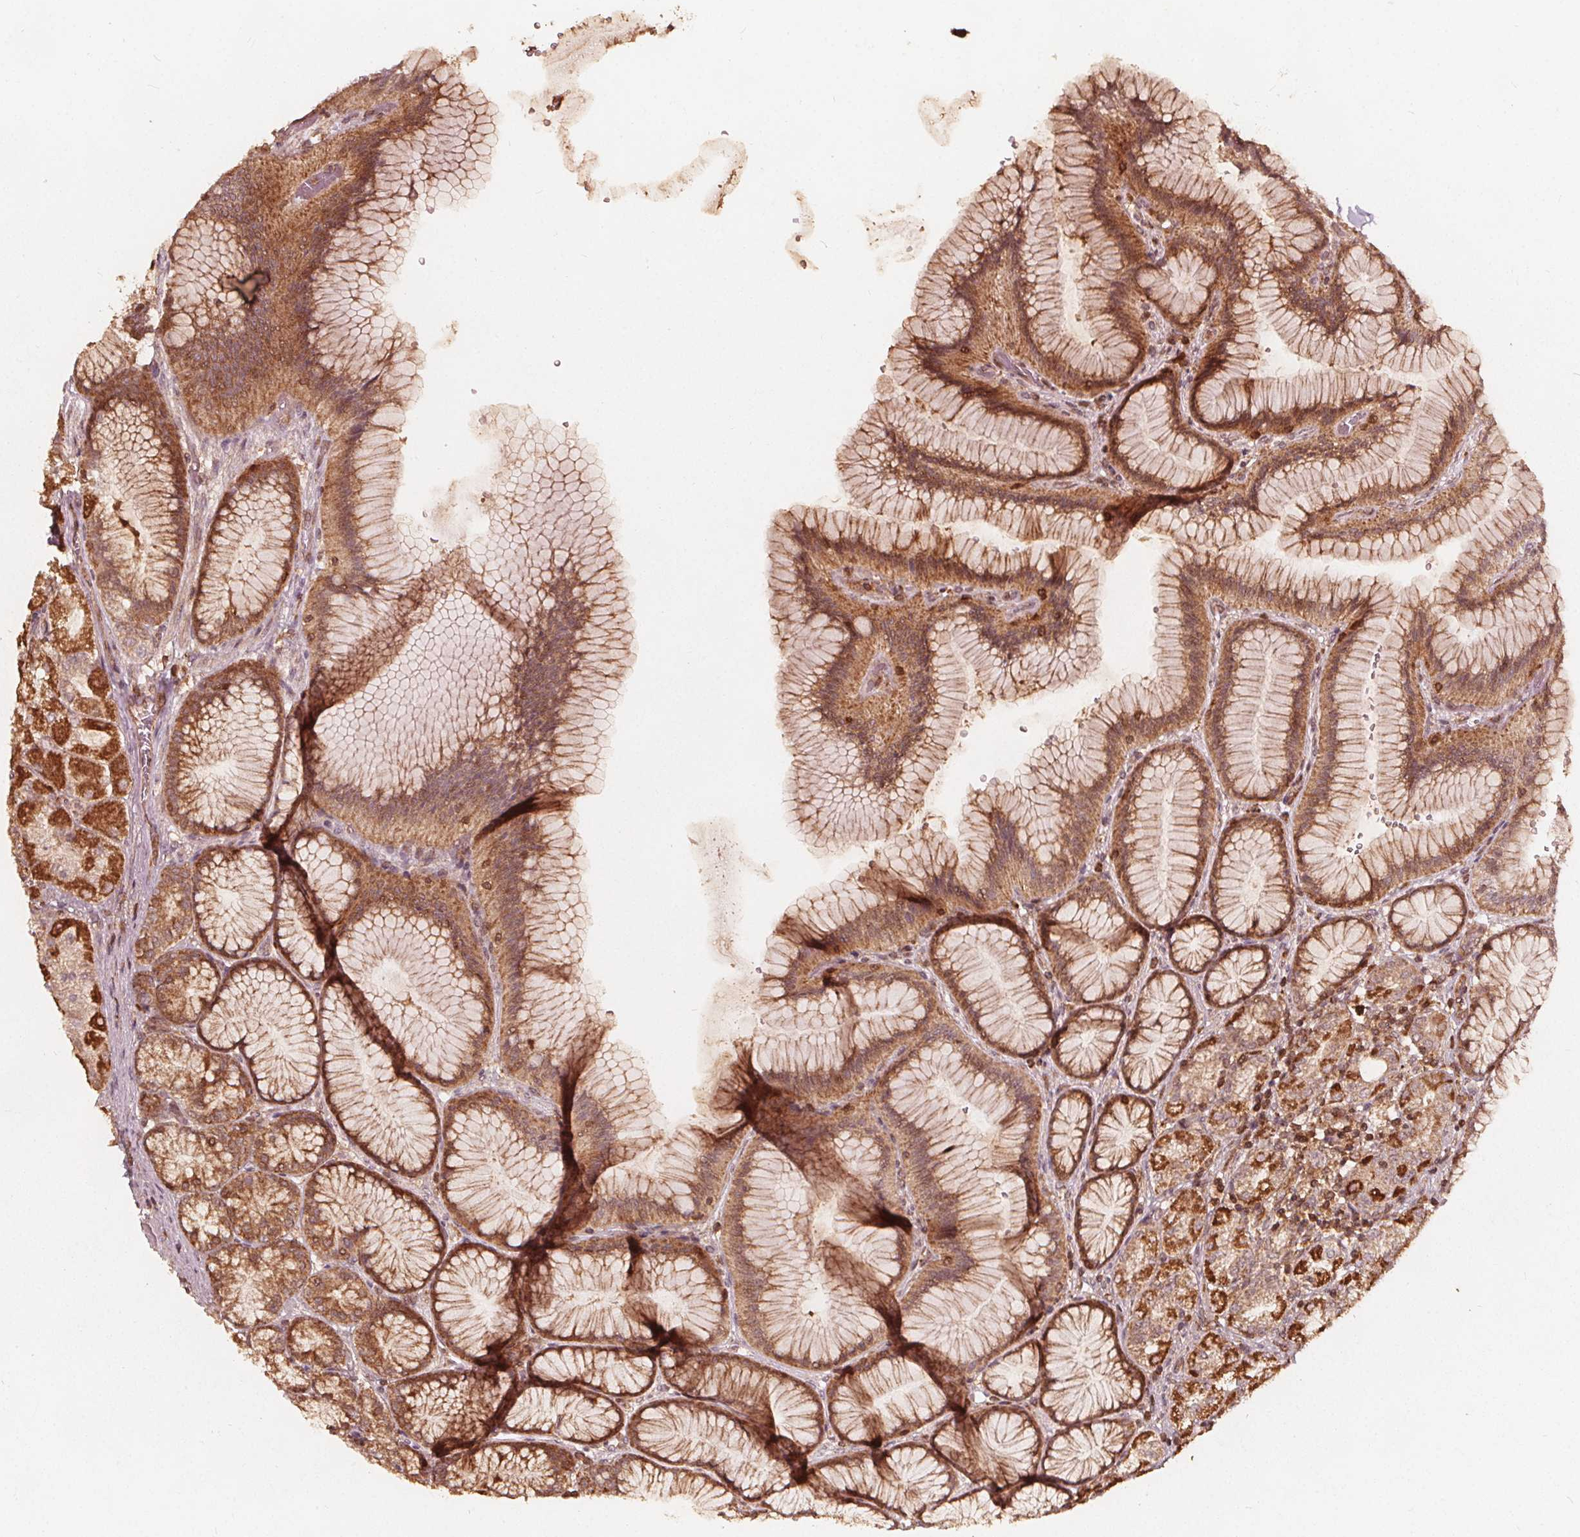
{"staining": {"intensity": "strong", "quantity": ">75%", "location": "cytoplasmic/membranous"}, "tissue": "stomach", "cell_type": "Glandular cells", "image_type": "normal", "snomed": [{"axis": "morphology", "description": "Normal tissue, NOS"}, {"axis": "morphology", "description": "Adenocarcinoma, NOS"}, {"axis": "morphology", "description": "Adenocarcinoma, High grade"}, {"axis": "topography", "description": "Stomach, upper"}, {"axis": "topography", "description": "Stomach"}], "caption": "Brown immunohistochemical staining in normal stomach displays strong cytoplasmic/membranous expression in approximately >75% of glandular cells.", "gene": "AIP", "patient": {"sex": "female", "age": 65}}